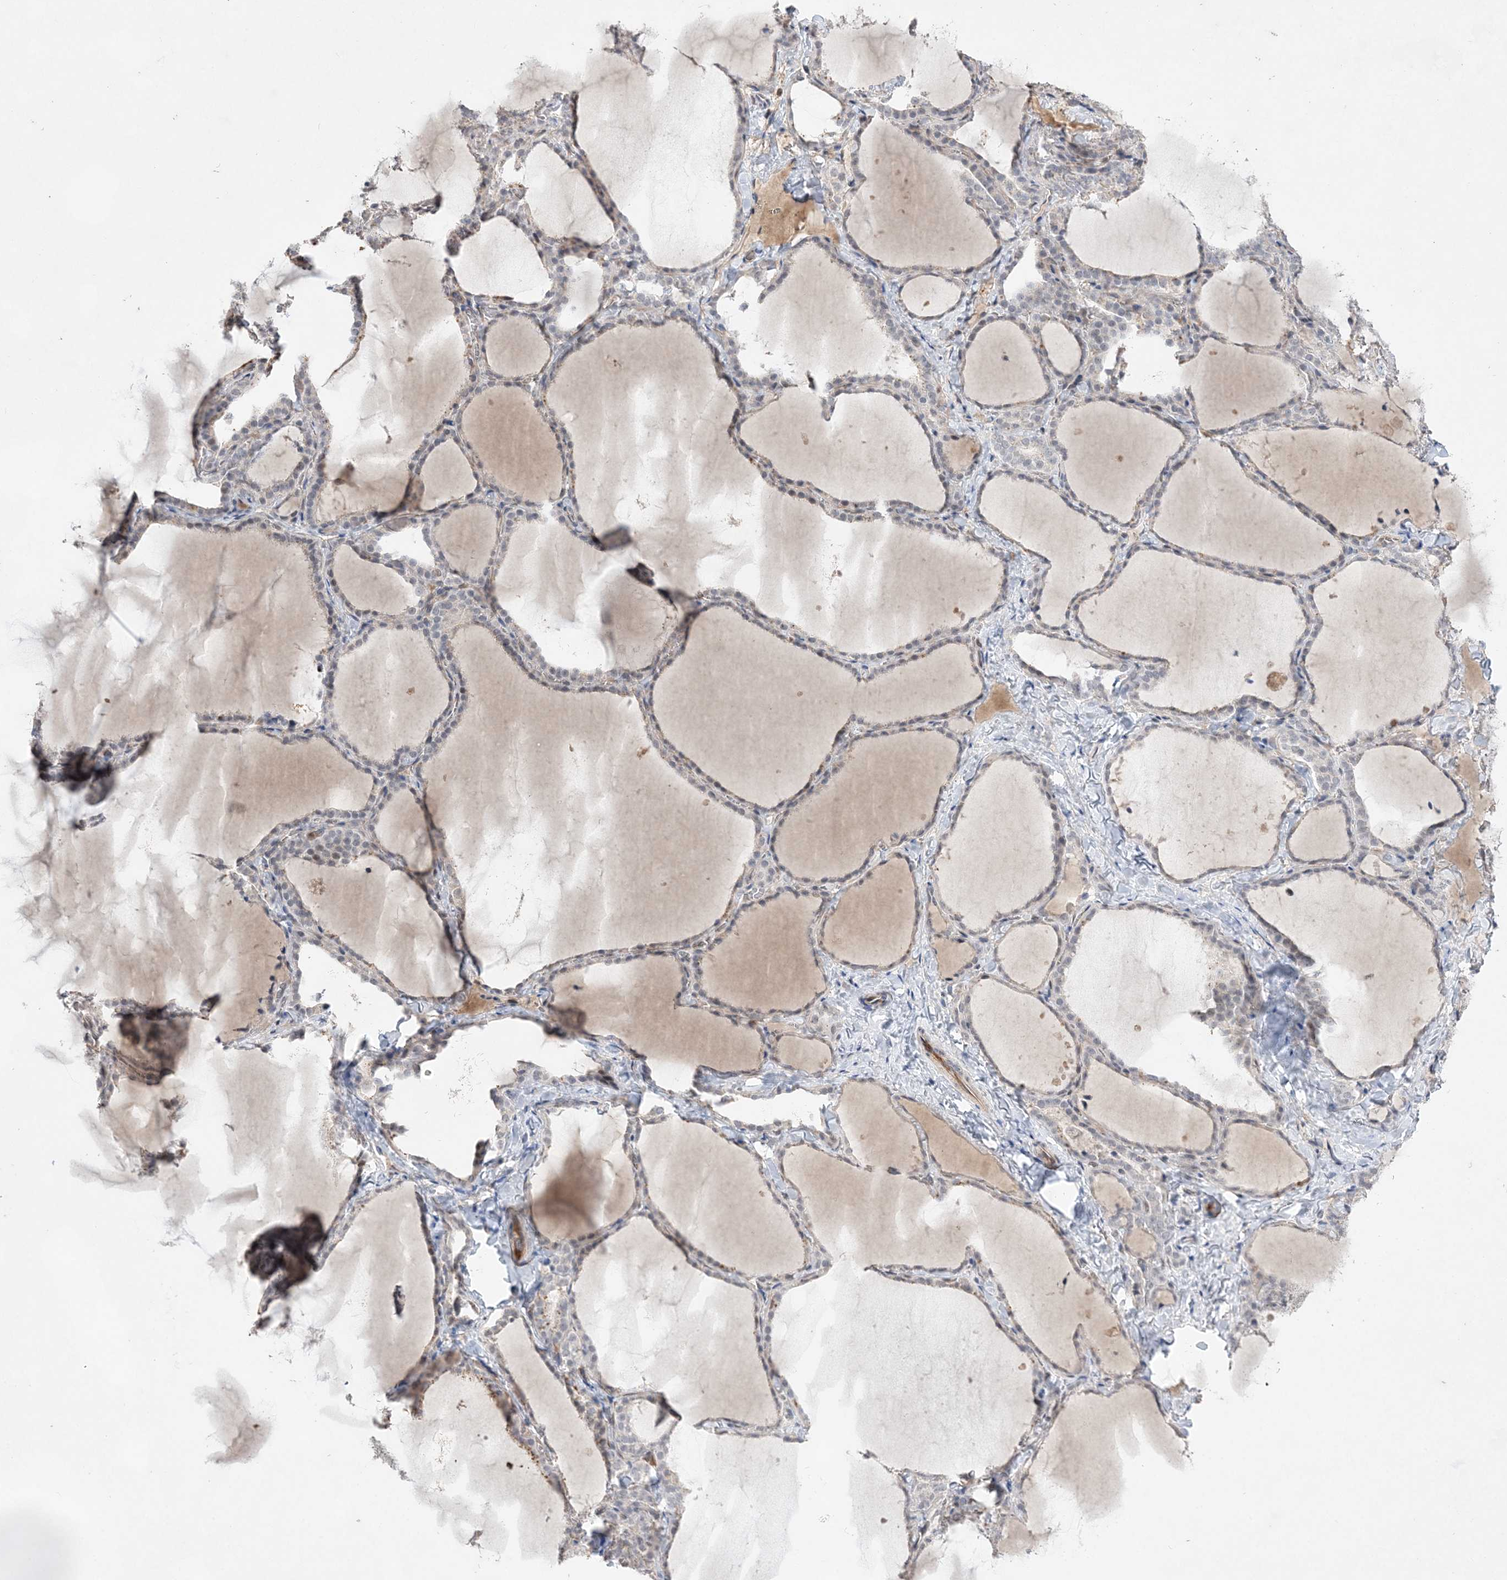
{"staining": {"intensity": "strong", "quantity": "<25%", "location": "cytoplasmic/membranous"}, "tissue": "thyroid gland", "cell_type": "Glandular cells", "image_type": "normal", "snomed": [{"axis": "morphology", "description": "Normal tissue, NOS"}, {"axis": "topography", "description": "Thyroid gland"}], "caption": "The histopathology image shows staining of benign thyroid gland, revealing strong cytoplasmic/membranous protein positivity (brown color) within glandular cells.", "gene": "TMEM132B", "patient": {"sex": "female", "age": 22}}